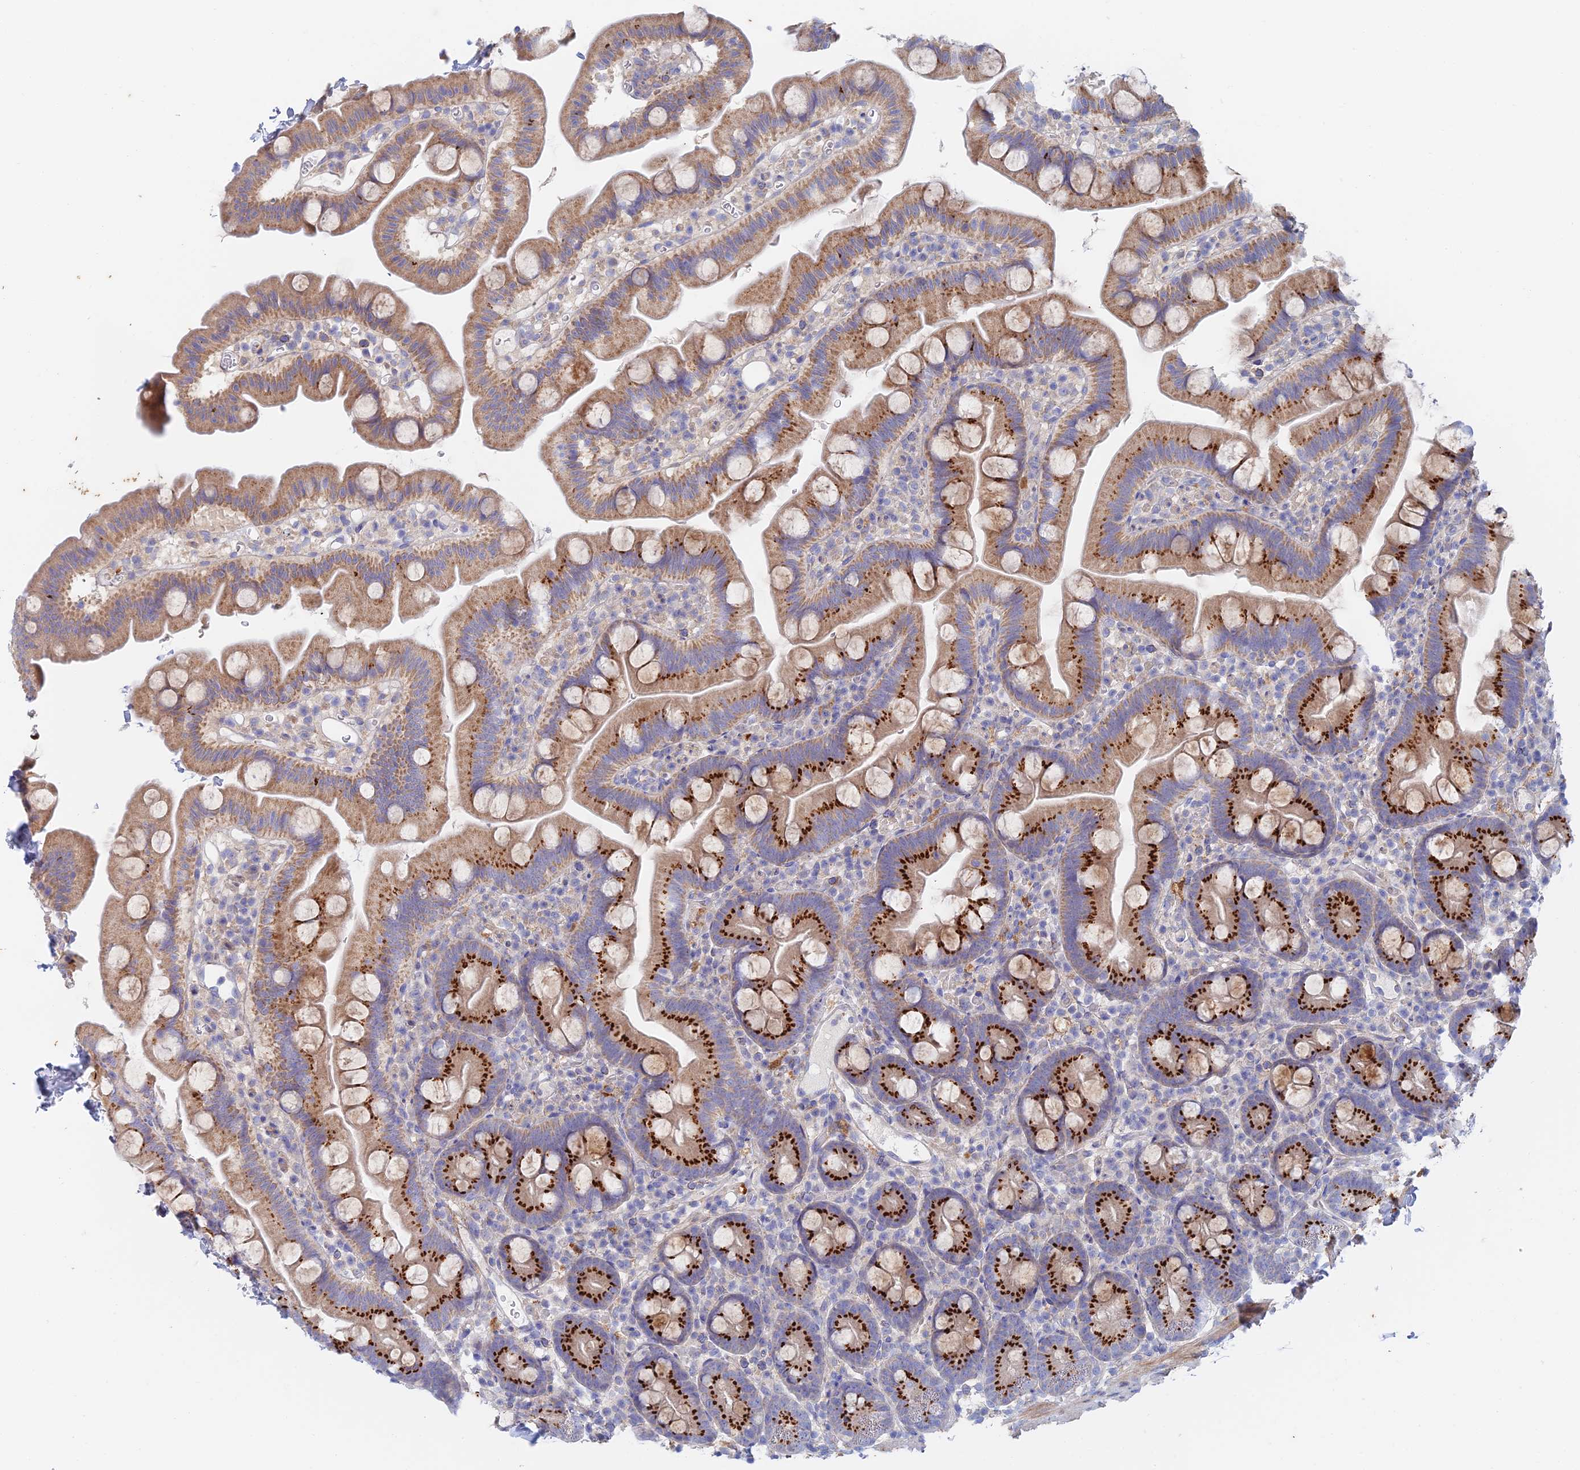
{"staining": {"intensity": "strong", "quantity": "25%-75%", "location": "cytoplasmic/membranous"}, "tissue": "small intestine", "cell_type": "Glandular cells", "image_type": "normal", "snomed": [{"axis": "morphology", "description": "Normal tissue, NOS"}, {"axis": "topography", "description": "Small intestine"}], "caption": "A brown stain shows strong cytoplasmic/membranous expression of a protein in glandular cells of benign small intestine.", "gene": "SLC24A3", "patient": {"sex": "female", "age": 68}}